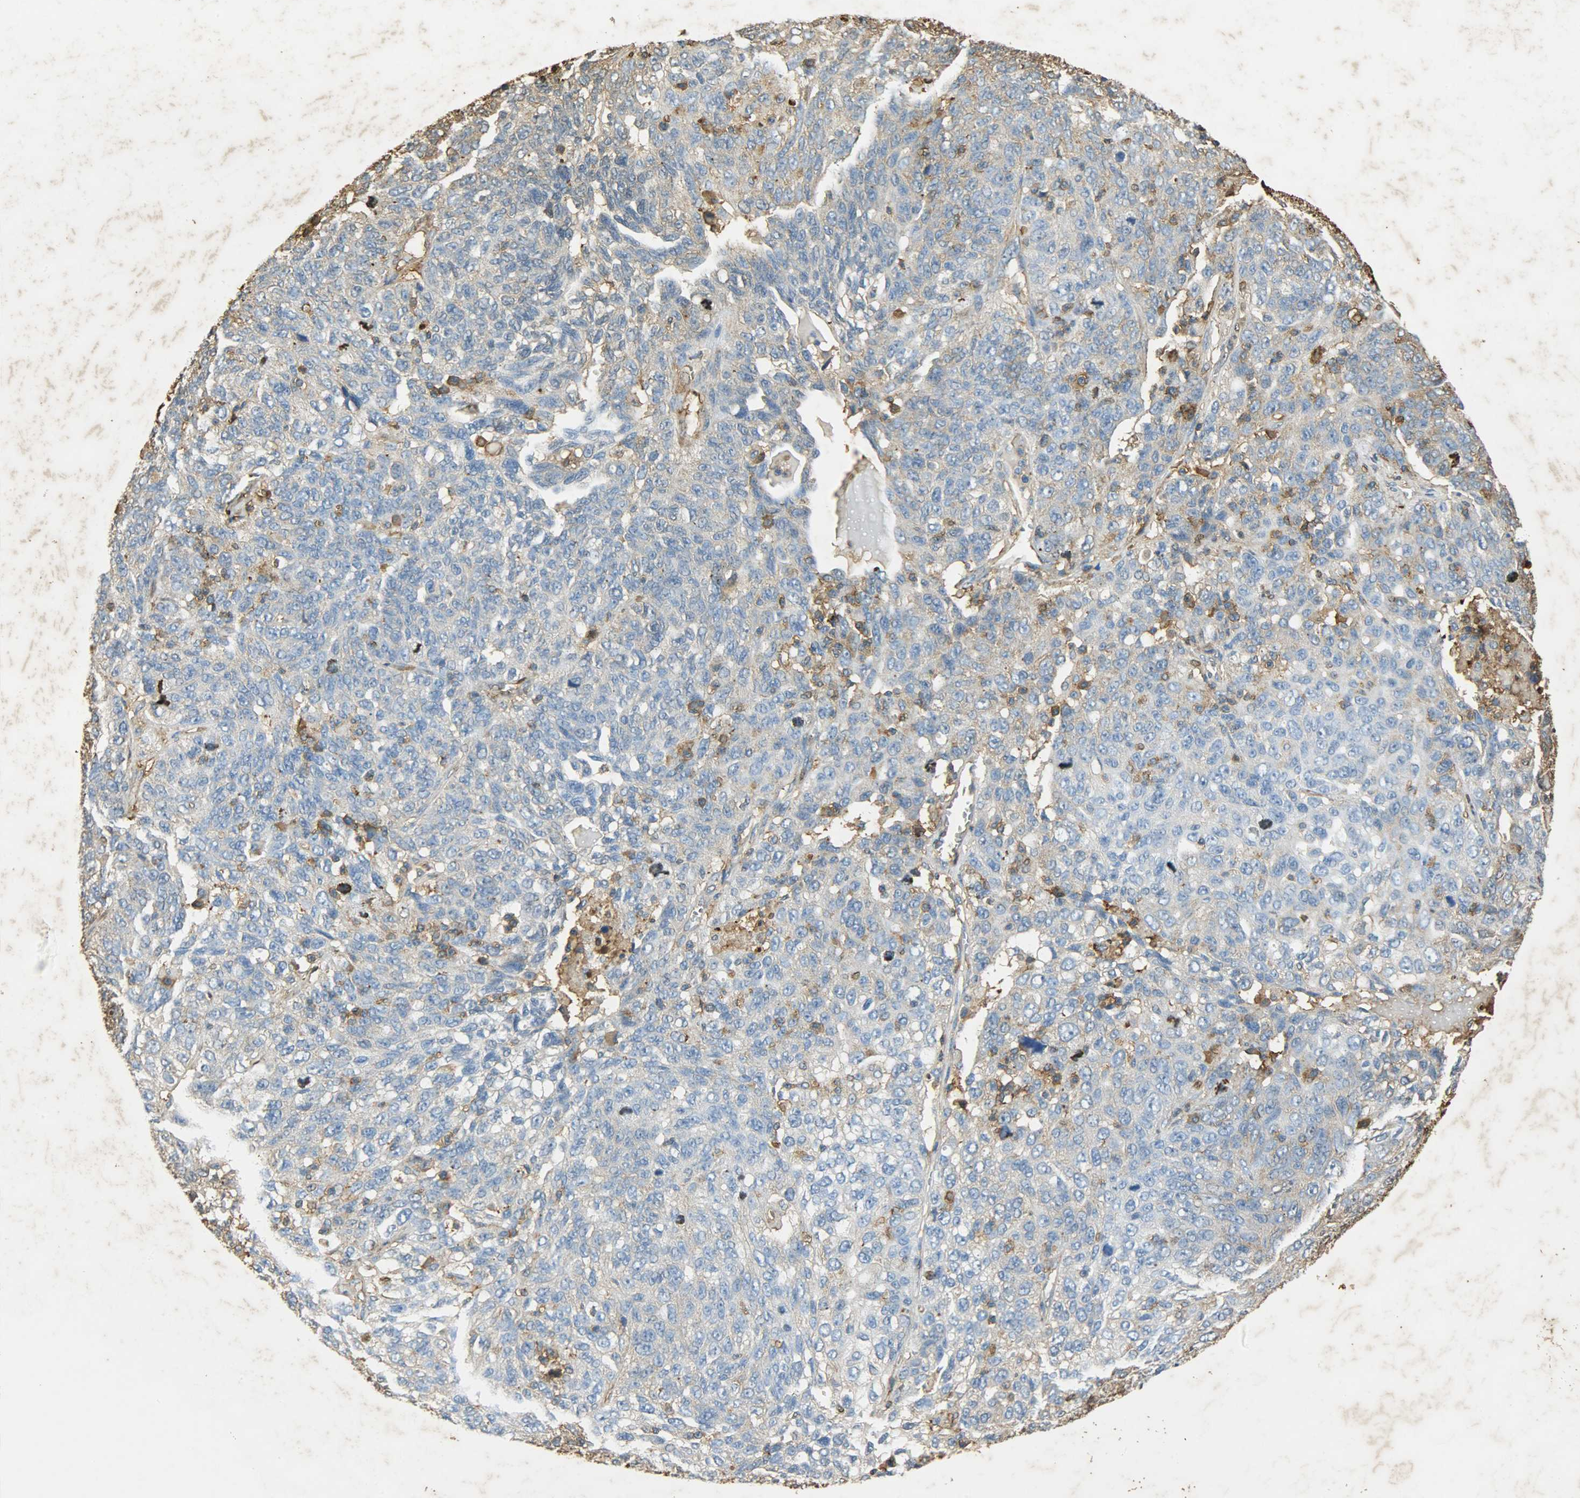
{"staining": {"intensity": "moderate", "quantity": "<25%", "location": "cytoplasmic/membranous"}, "tissue": "ovarian cancer", "cell_type": "Tumor cells", "image_type": "cancer", "snomed": [{"axis": "morphology", "description": "Cystadenocarcinoma, serous, NOS"}, {"axis": "topography", "description": "Ovary"}], "caption": "IHC (DAB) staining of serous cystadenocarcinoma (ovarian) exhibits moderate cytoplasmic/membranous protein positivity in approximately <25% of tumor cells.", "gene": "ANXA6", "patient": {"sex": "female", "age": 71}}